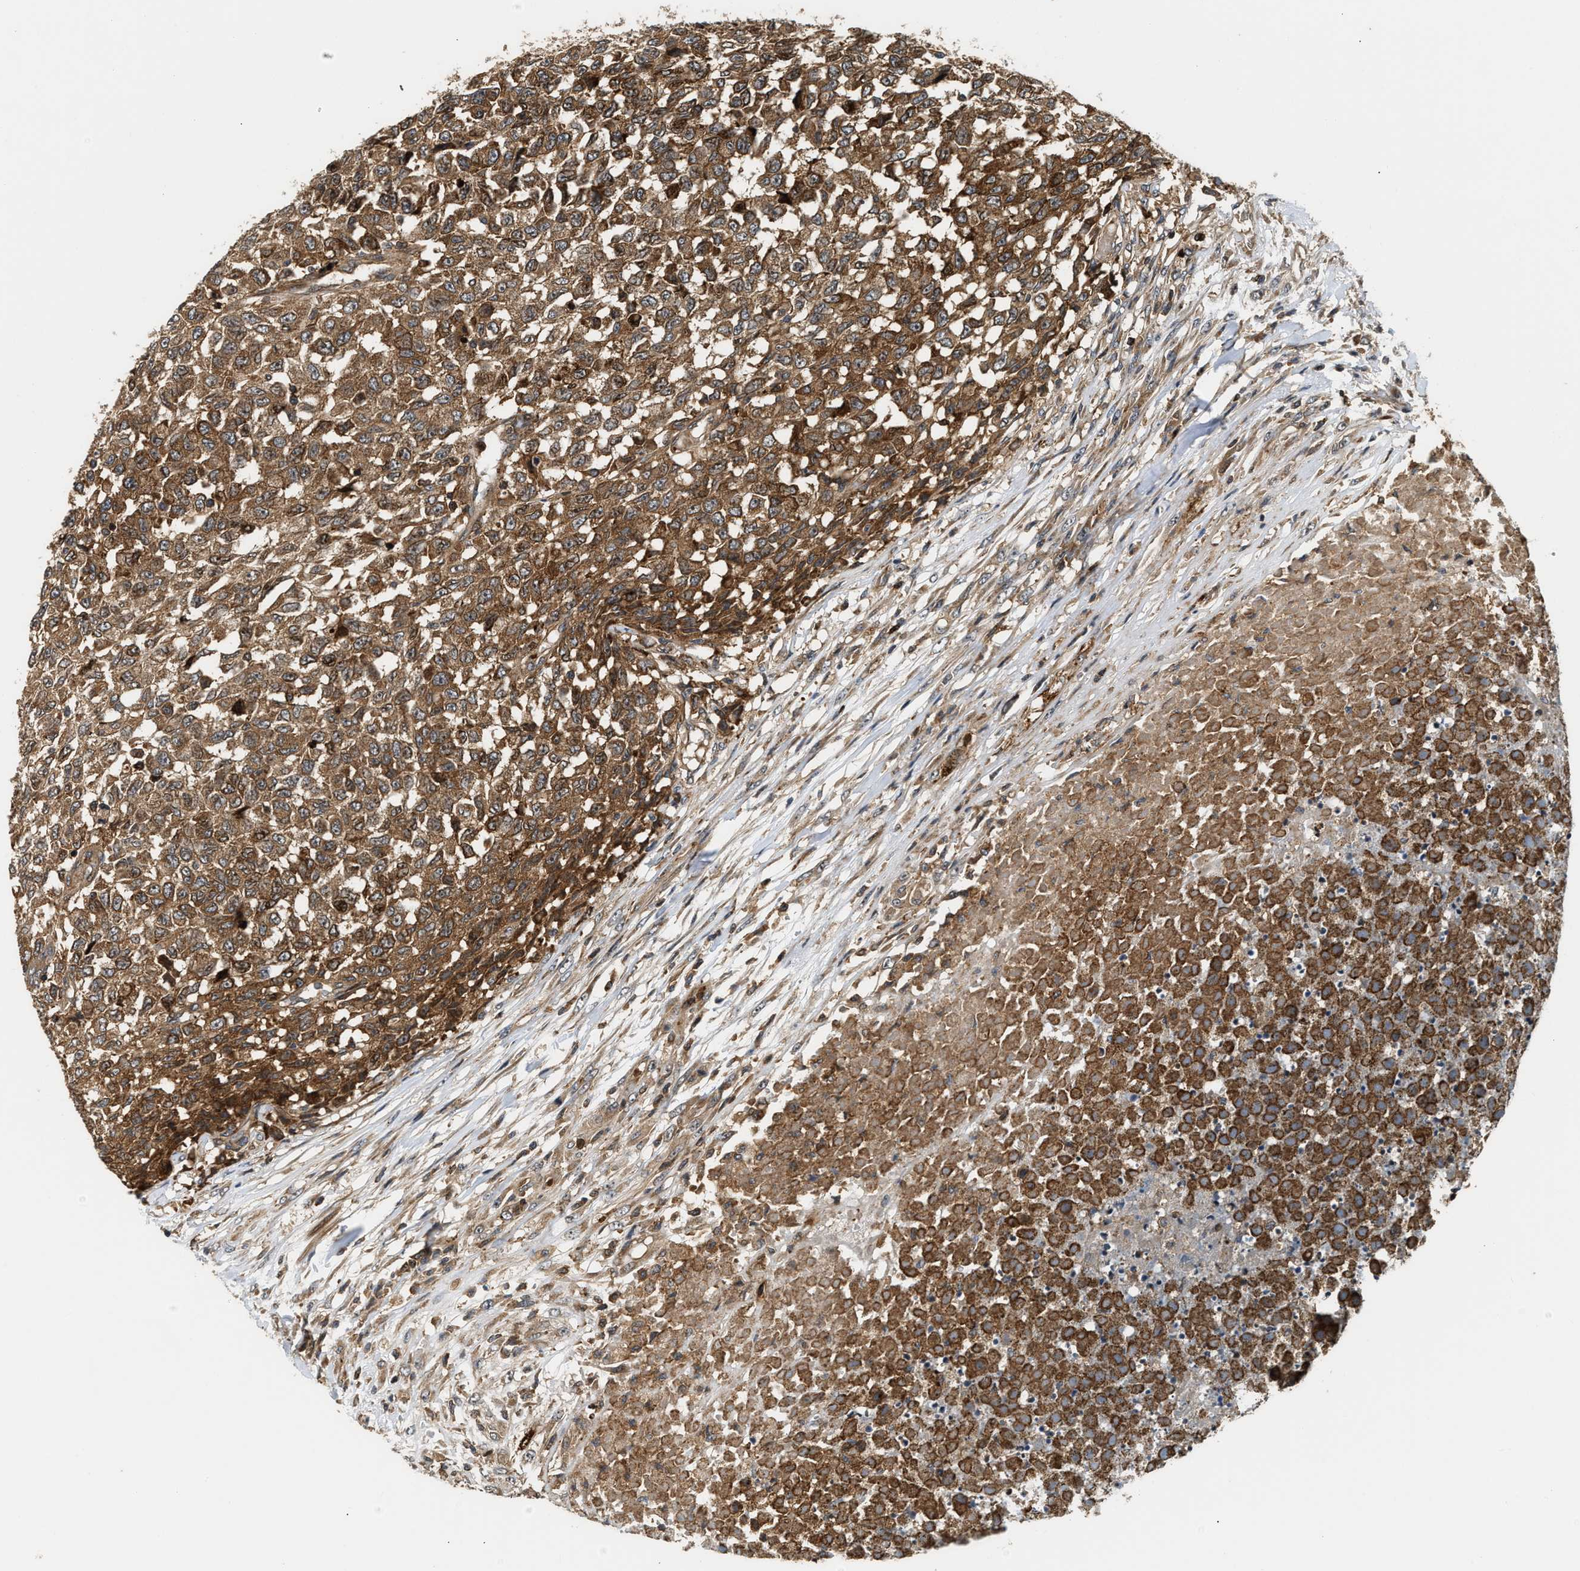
{"staining": {"intensity": "moderate", "quantity": ">75%", "location": "cytoplasmic/membranous,nuclear"}, "tissue": "testis cancer", "cell_type": "Tumor cells", "image_type": "cancer", "snomed": [{"axis": "morphology", "description": "Seminoma, NOS"}, {"axis": "topography", "description": "Testis"}], "caption": "Seminoma (testis) tissue shows moderate cytoplasmic/membranous and nuclear positivity in approximately >75% of tumor cells, visualized by immunohistochemistry.", "gene": "SNX5", "patient": {"sex": "male", "age": 59}}